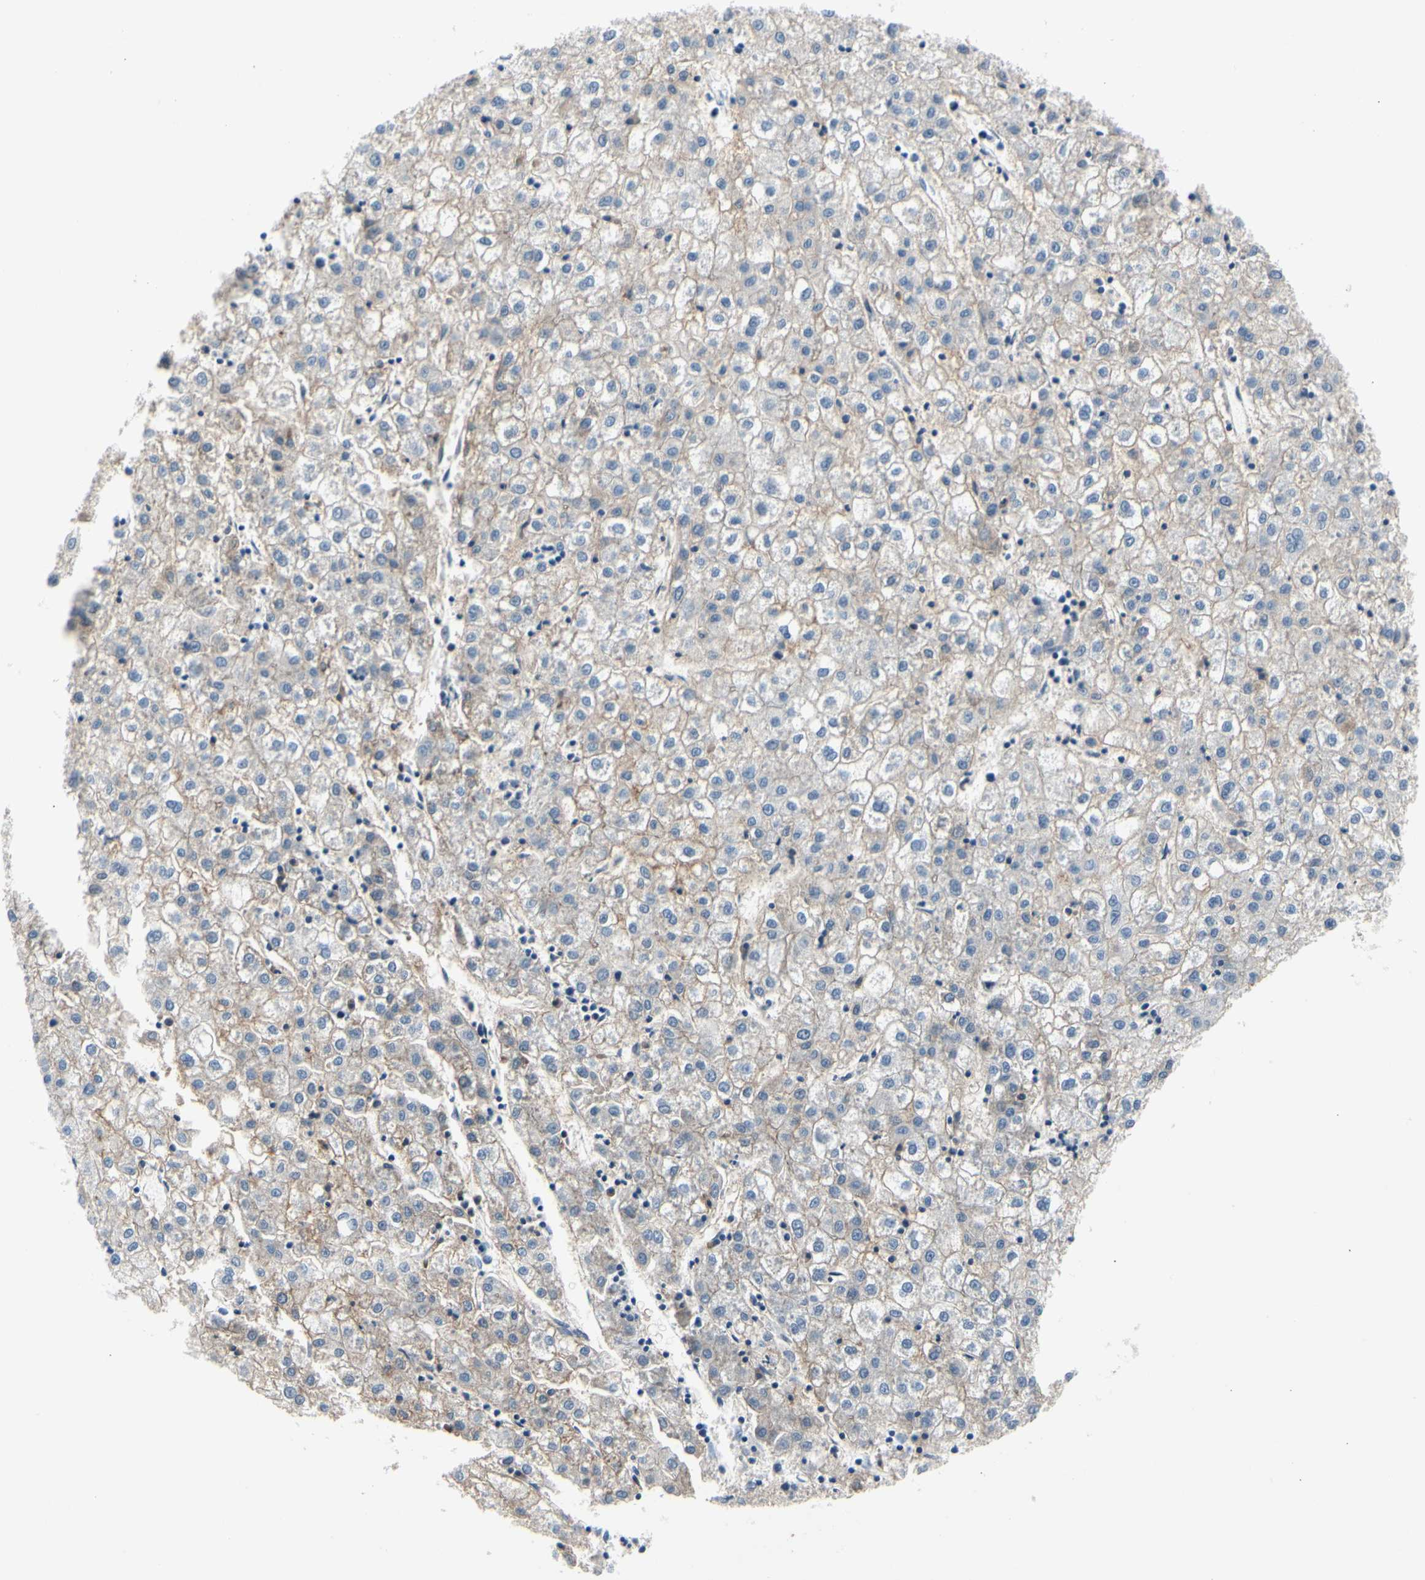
{"staining": {"intensity": "weak", "quantity": ">75%", "location": "cytoplasmic/membranous"}, "tissue": "liver cancer", "cell_type": "Tumor cells", "image_type": "cancer", "snomed": [{"axis": "morphology", "description": "Carcinoma, Hepatocellular, NOS"}, {"axis": "topography", "description": "Liver"}], "caption": "Approximately >75% of tumor cells in human liver cancer display weak cytoplasmic/membranous protein positivity as visualized by brown immunohistochemical staining.", "gene": "CA14", "patient": {"sex": "male", "age": 72}}